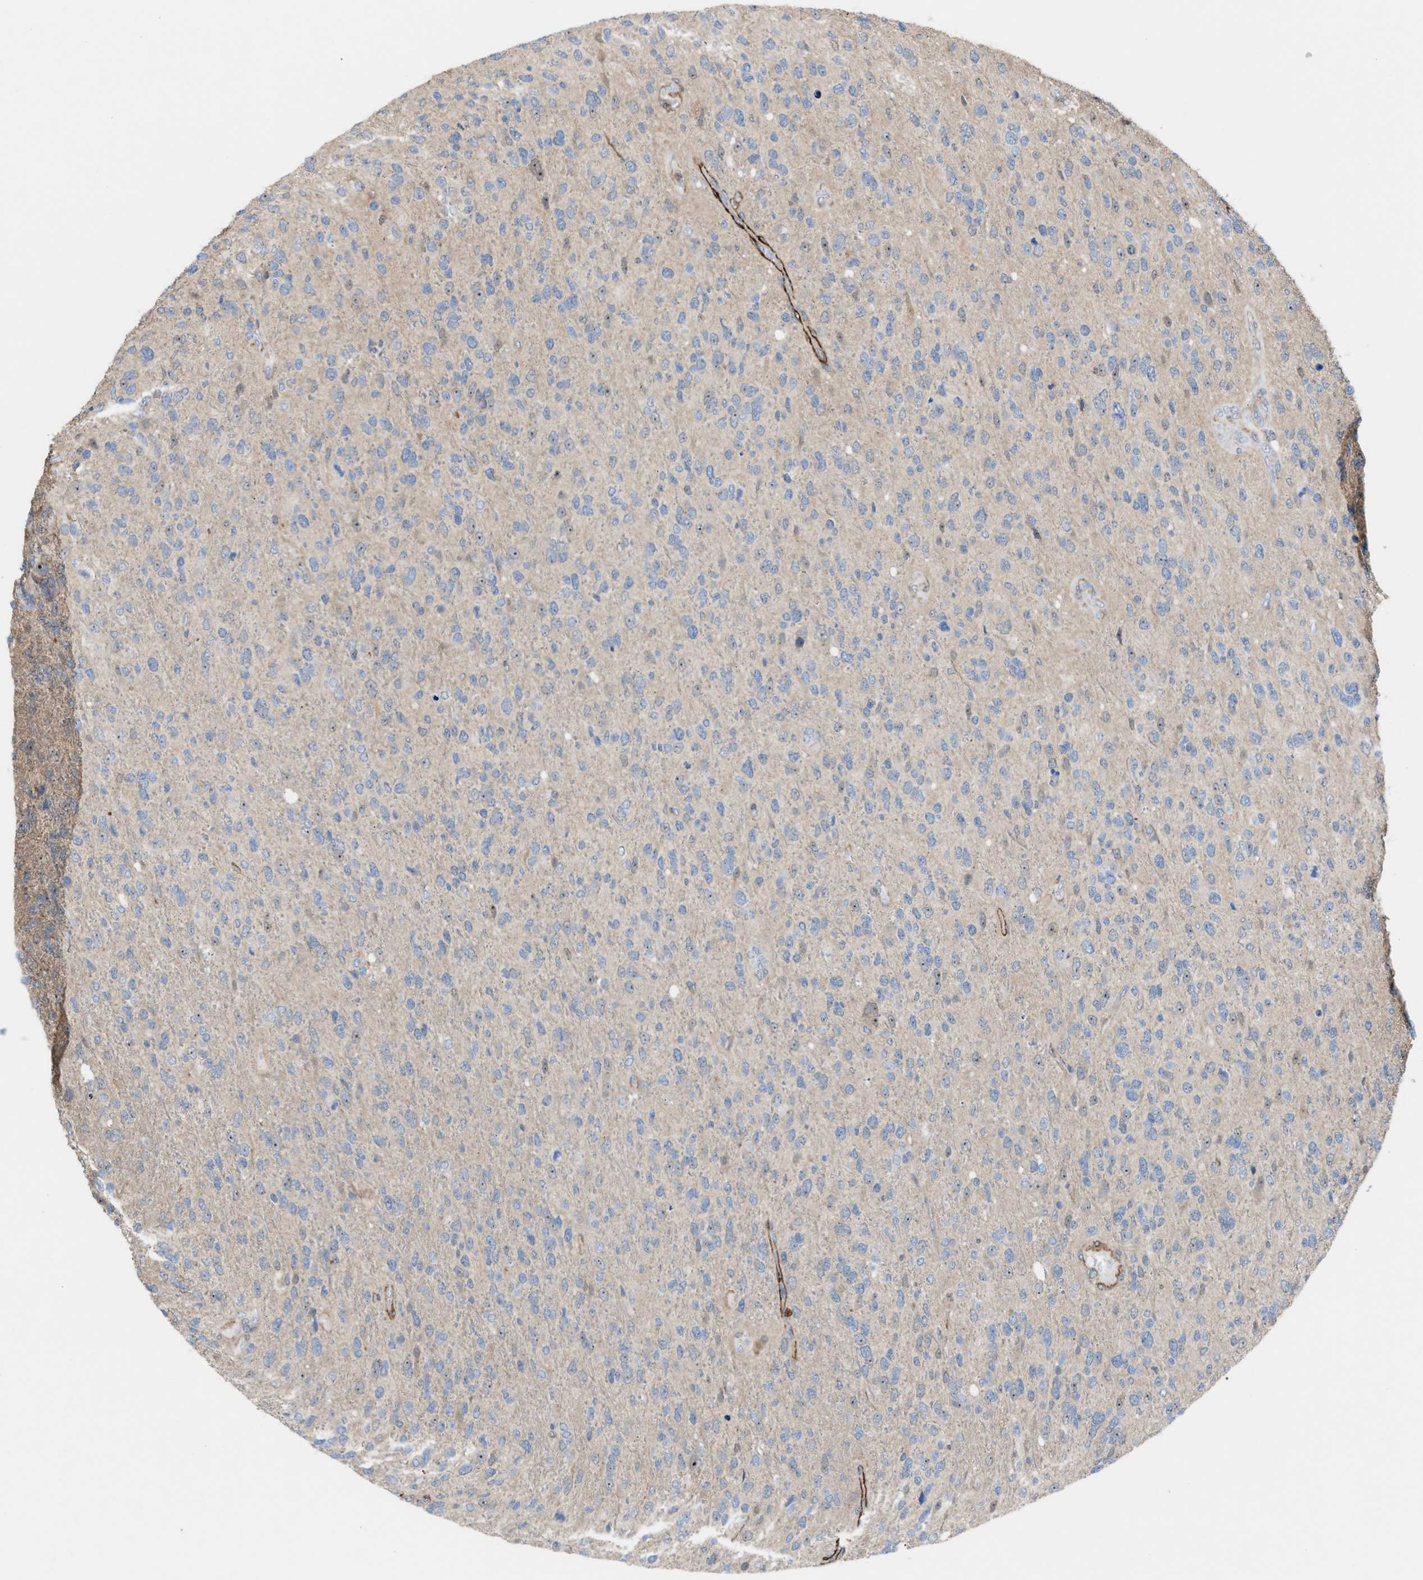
{"staining": {"intensity": "negative", "quantity": "none", "location": "none"}, "tissue": "glioma", "cell_type": "Tumor cells", "image_type": "cancer", "snomed": [{"axis": "morphology", "description": "Glioma, malignant, High grade"}, {"axis": "topography", "description": "Brain"}], "caption": "A high-resolution photomicrograph shows IHC staining of glioma, which displays no significant expression in tumor cells. Nuclei are stained in blue.", "gene": "NQO2", "patient": {"sex": "female", "age": 58}}